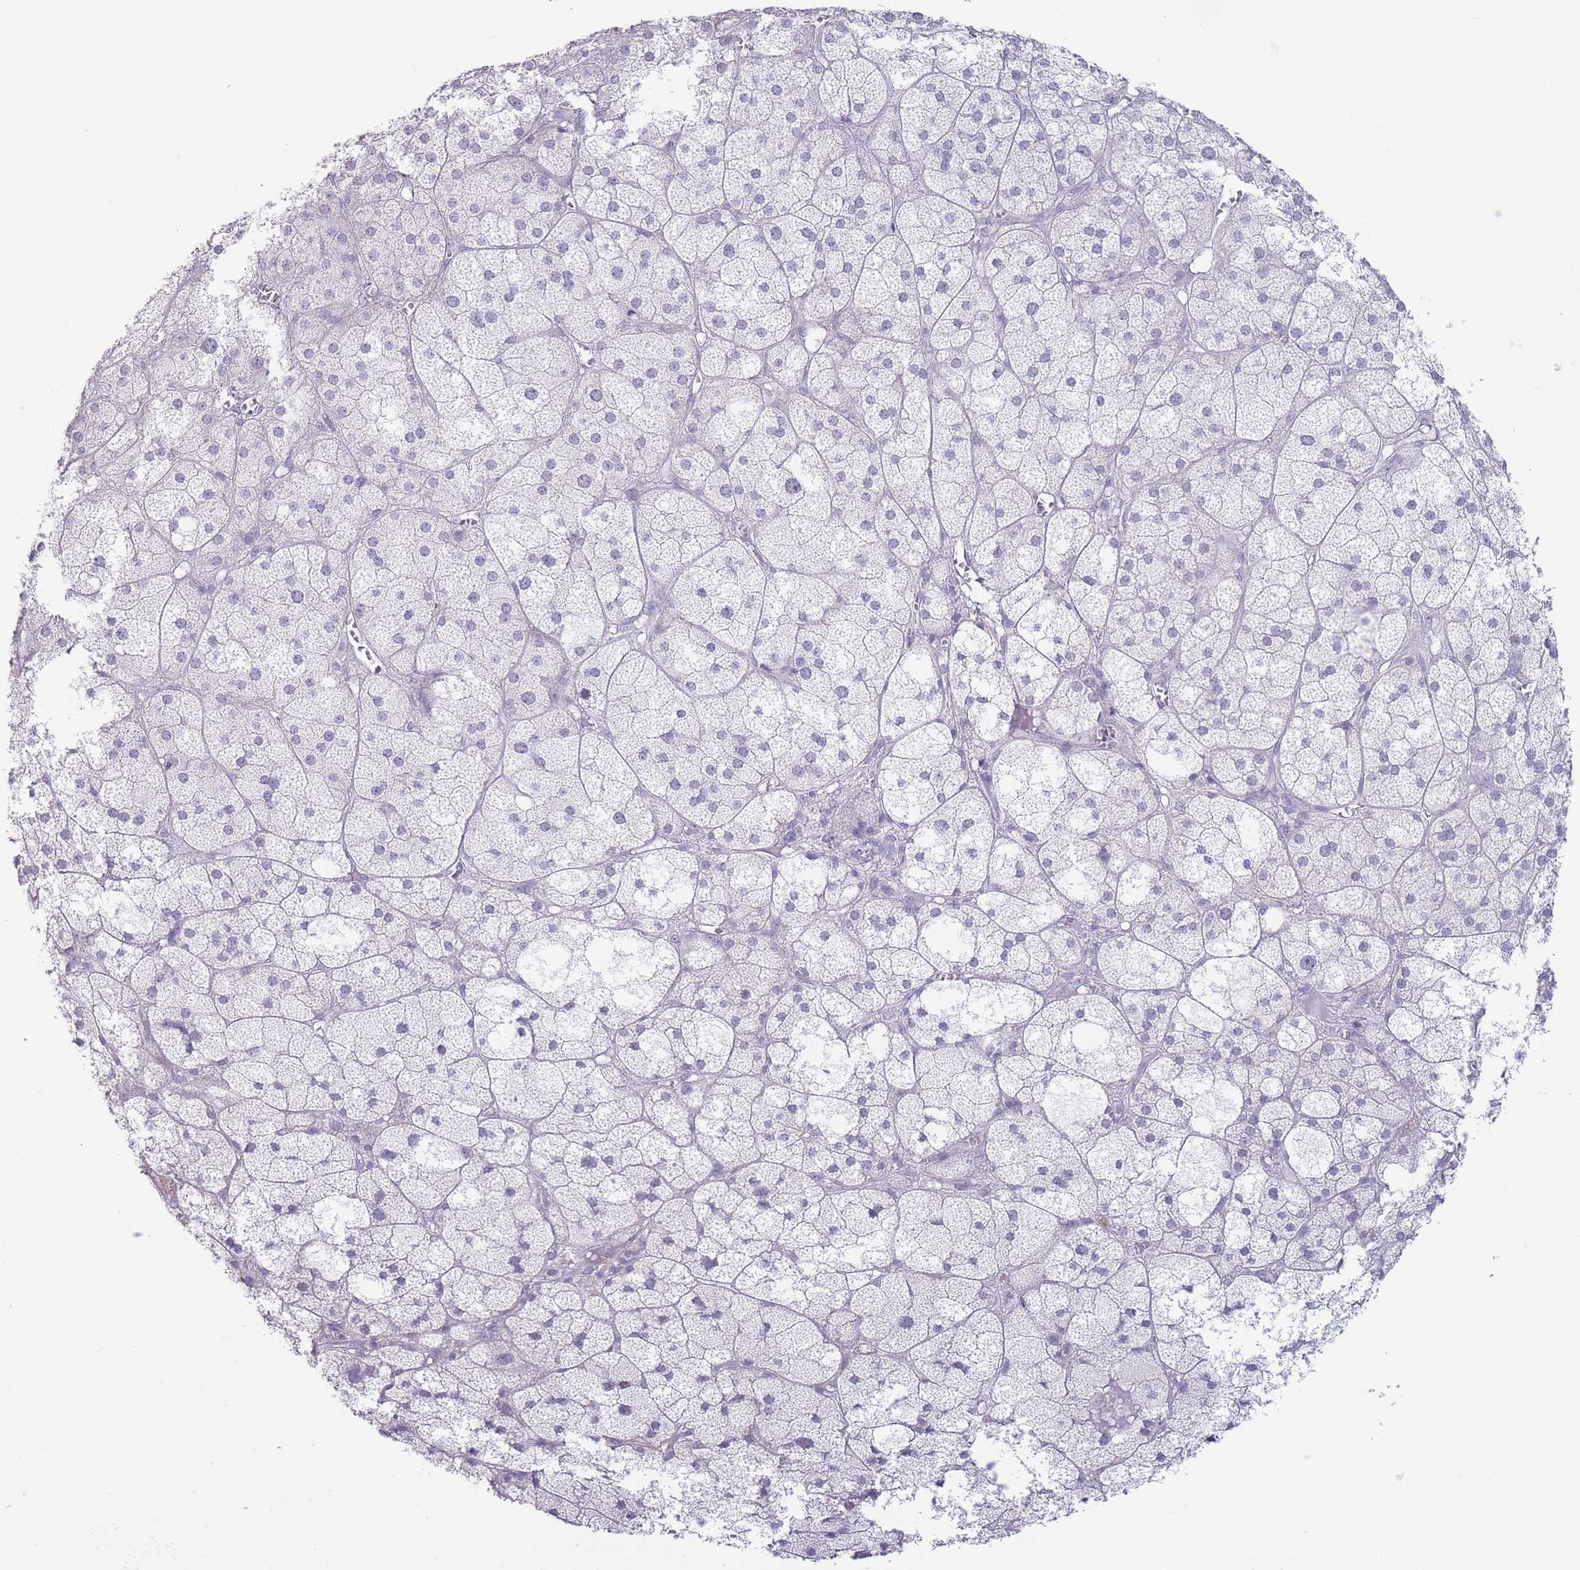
{"staining": {"intensity": "negative", "quantity": "none", "location": "none"}, "tissue": "adrenal gland", "cell_type": "Glandular cells", "image_type": "normal", "snomed": [{"axis": "morphology", "description": "Normal tissue, NOS"}, {"axis": "topography", "description": "Adrenal gland"}], "caption": "Human adrenal gland stained for a protein using immunohistochemistry displays no expression in glandular cells.", "gene": "ASAP3", "patient": {"sex": "female", "age": 61}}